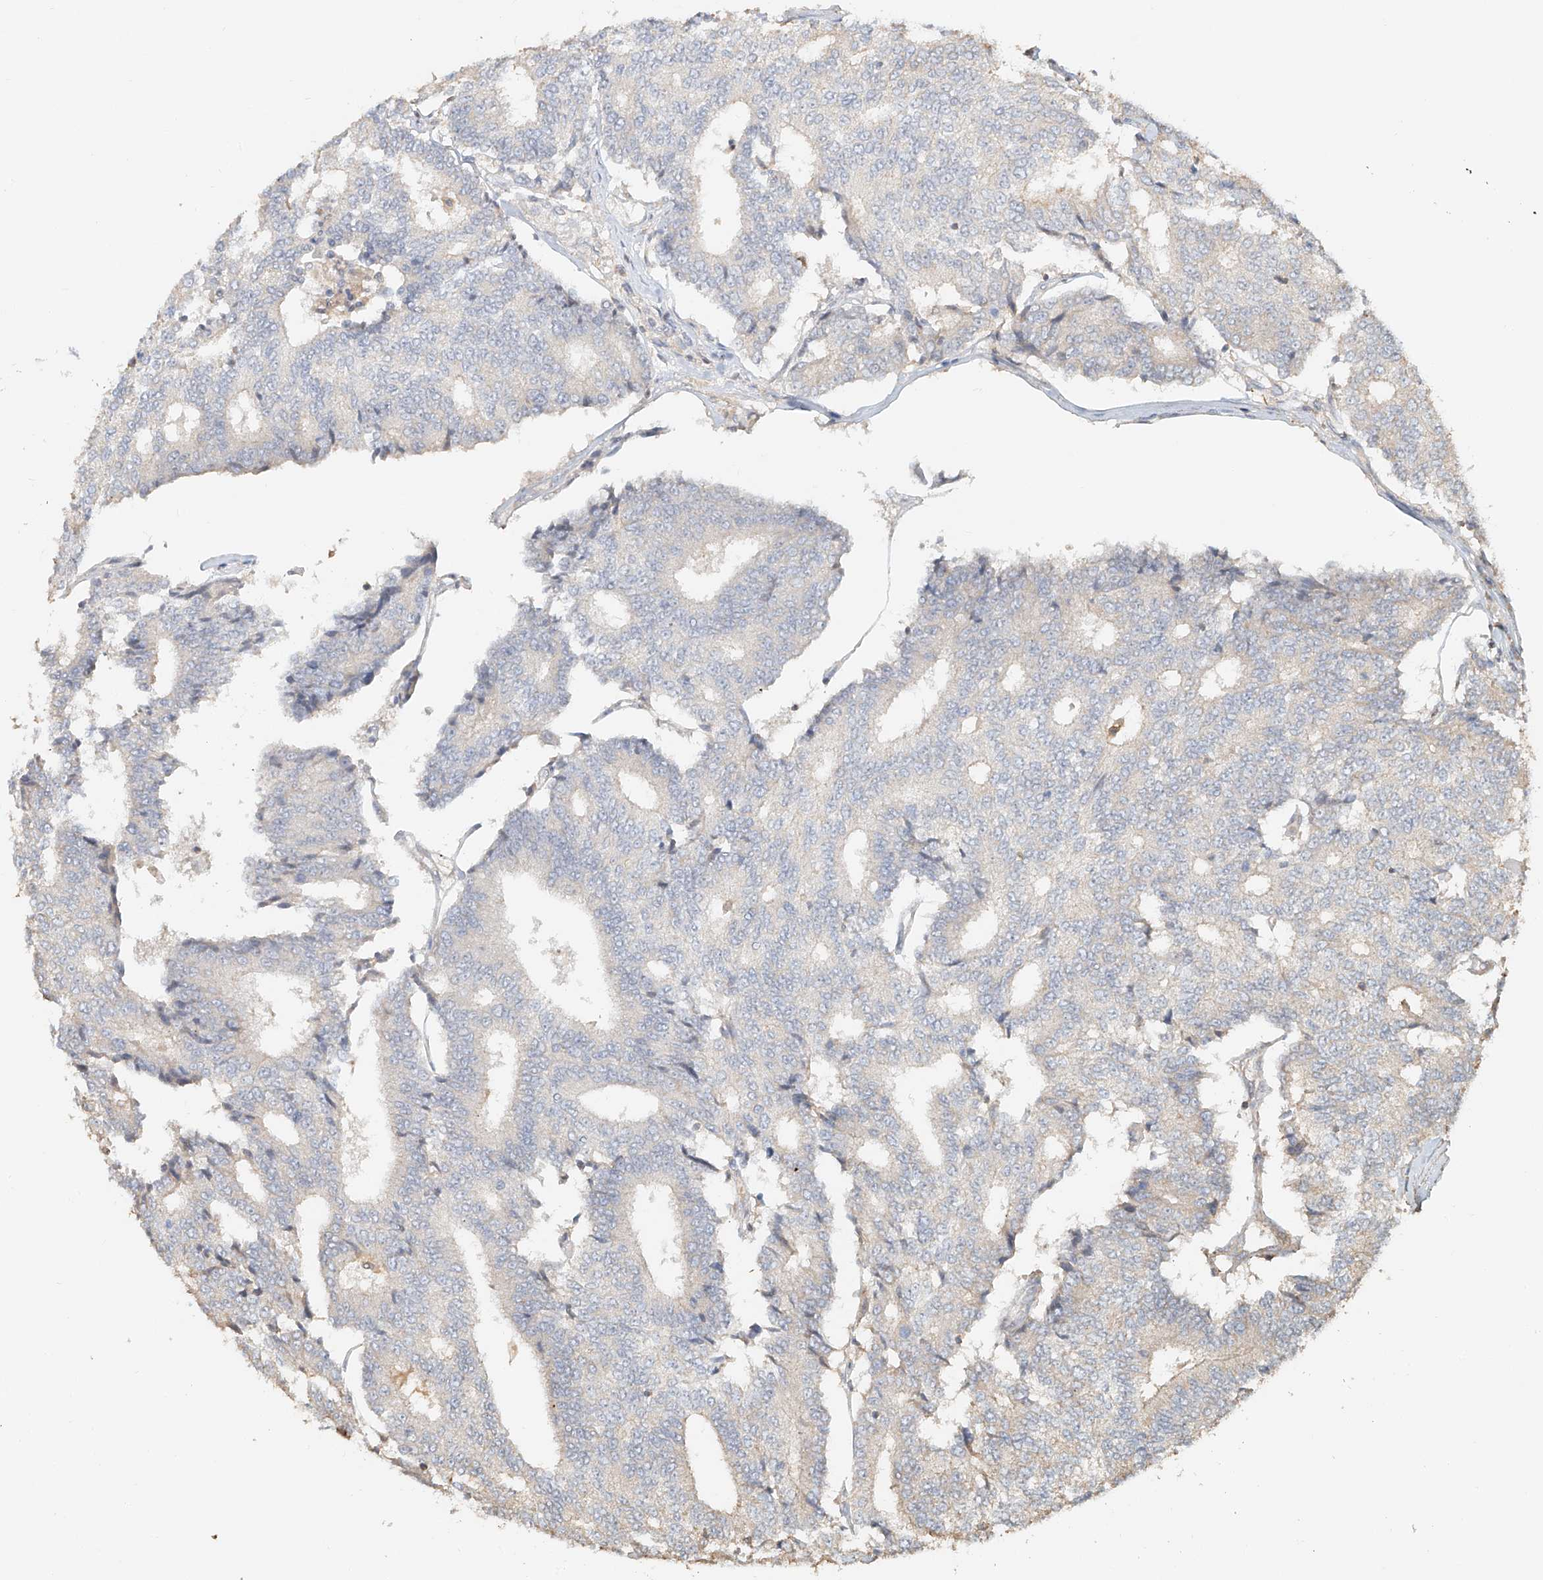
{"staining": {"intensity": "negative", "quantity": "none", "location": "none"}, "tissue": "prostate cancer", "cell_type": "Tumor cells", "image_type": "cancer", "snomed": [{"axis": "morphology", "description": "Normal tissue, NOS"}, {"axis": "morphology", "description": "Adenocarcinoma, High grade"}, {"axis": "topography", "description": "Prostate"}, {"axis": "topography", "description": "Seminal veicle"}], "caption": "Immunohistochemistry micrograph of neoplastic tissue: prostate cancer (high-grade adenocarcinoma) stained with DAB (3,3'-diaminobenzidine) demonstrates no significant protein positivity in tumor cells.", "gene": "NPHS1", "patient": {"sex": "male", "age": 55}}